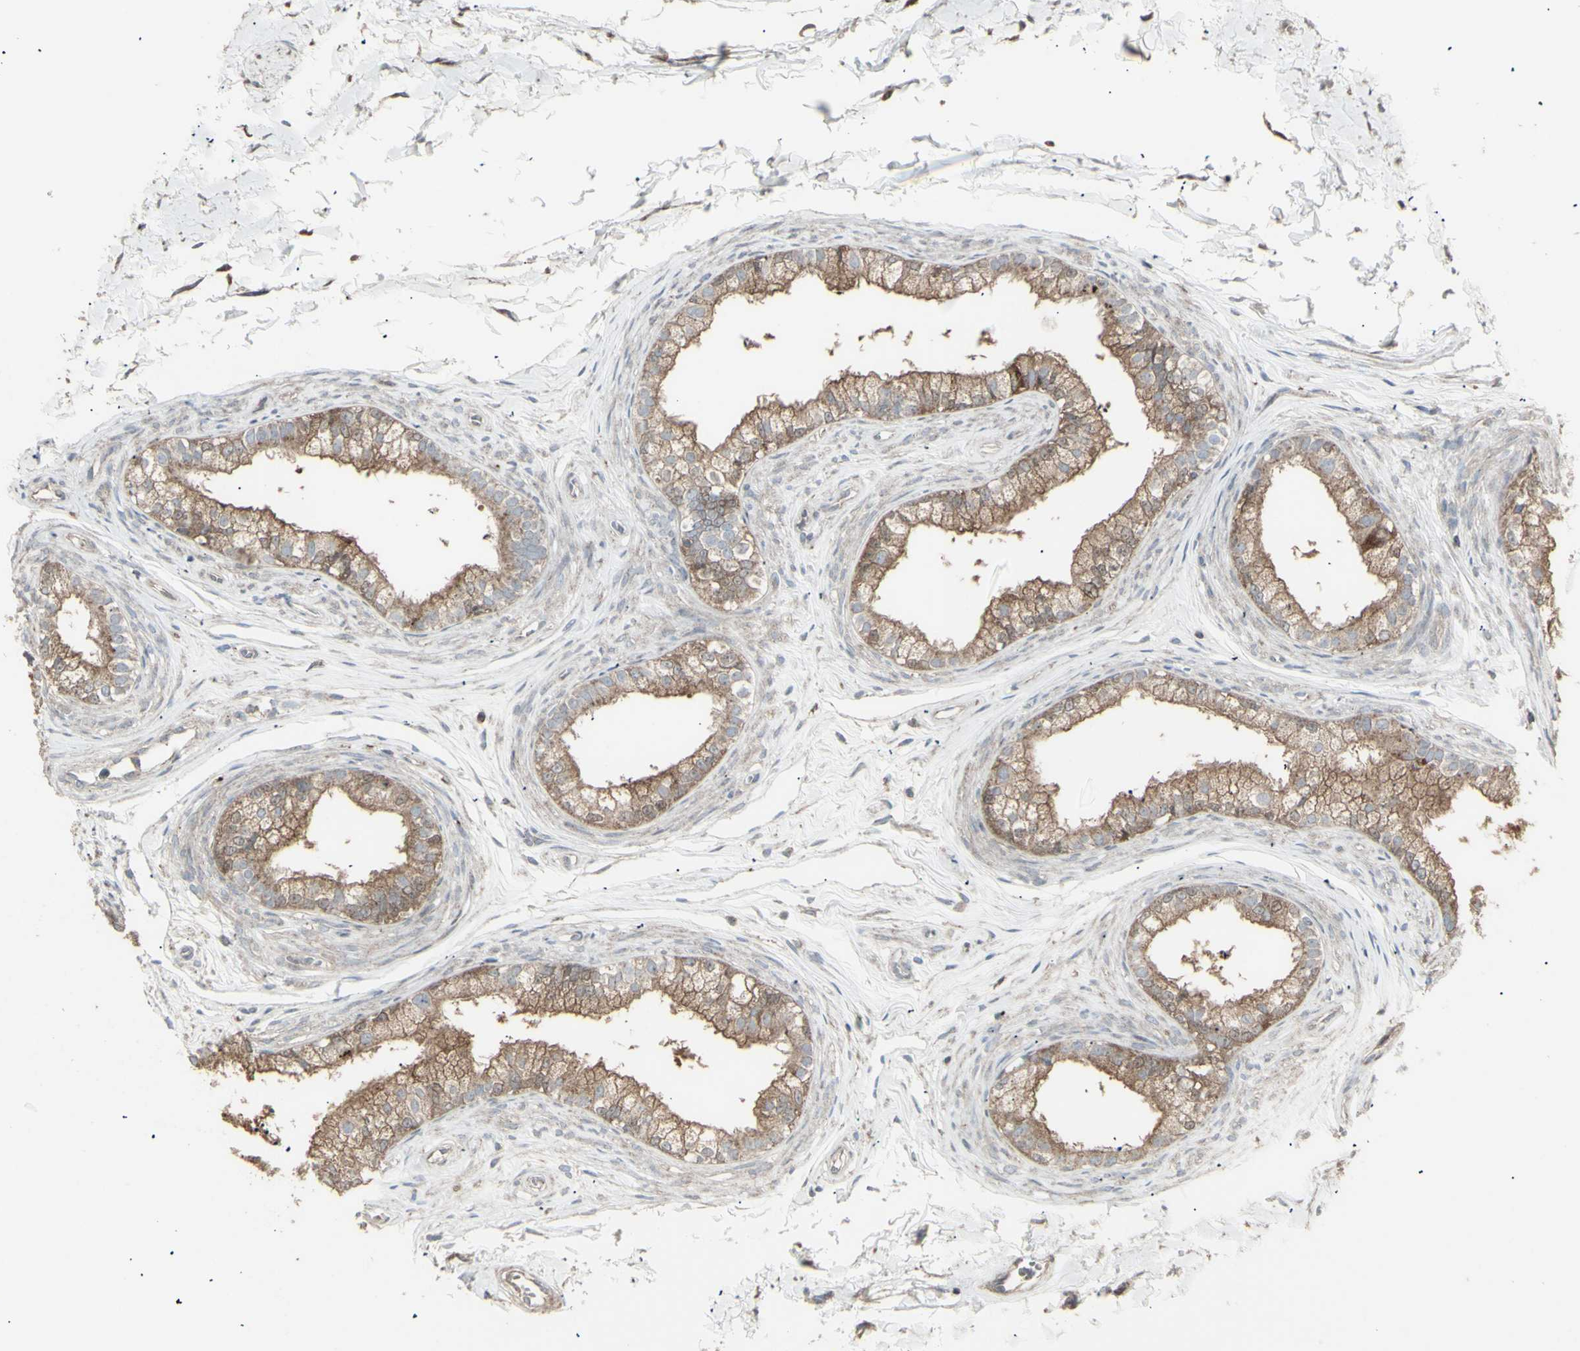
{"staining": {"intensity": "strong", "quantity": ">75%", "location": "cytoplasmic/membranous"}, "tissue": "epididymis", "cell_type": "Glandular cells", "image_type": "normal", "snomed": [{"axis": "morphology", "description": "Normal tissue, NOS"}, {"axis": "topography", "description": "Epididymis"}], "caption": "DAB immunohistochemical staining of normal epididymis displays strong cytoplasmic/membranous protein positivity in about >75% of glandular cells. The staining was performed using DAB (3,3'-diaminobenzidine) to visualize the protein expression in brown, while the nuclei were stained in blue with hematoxylin (Magnification: 20x).", "gene": "RNASEL", "patient": {"sex": "male", "age": 56}}